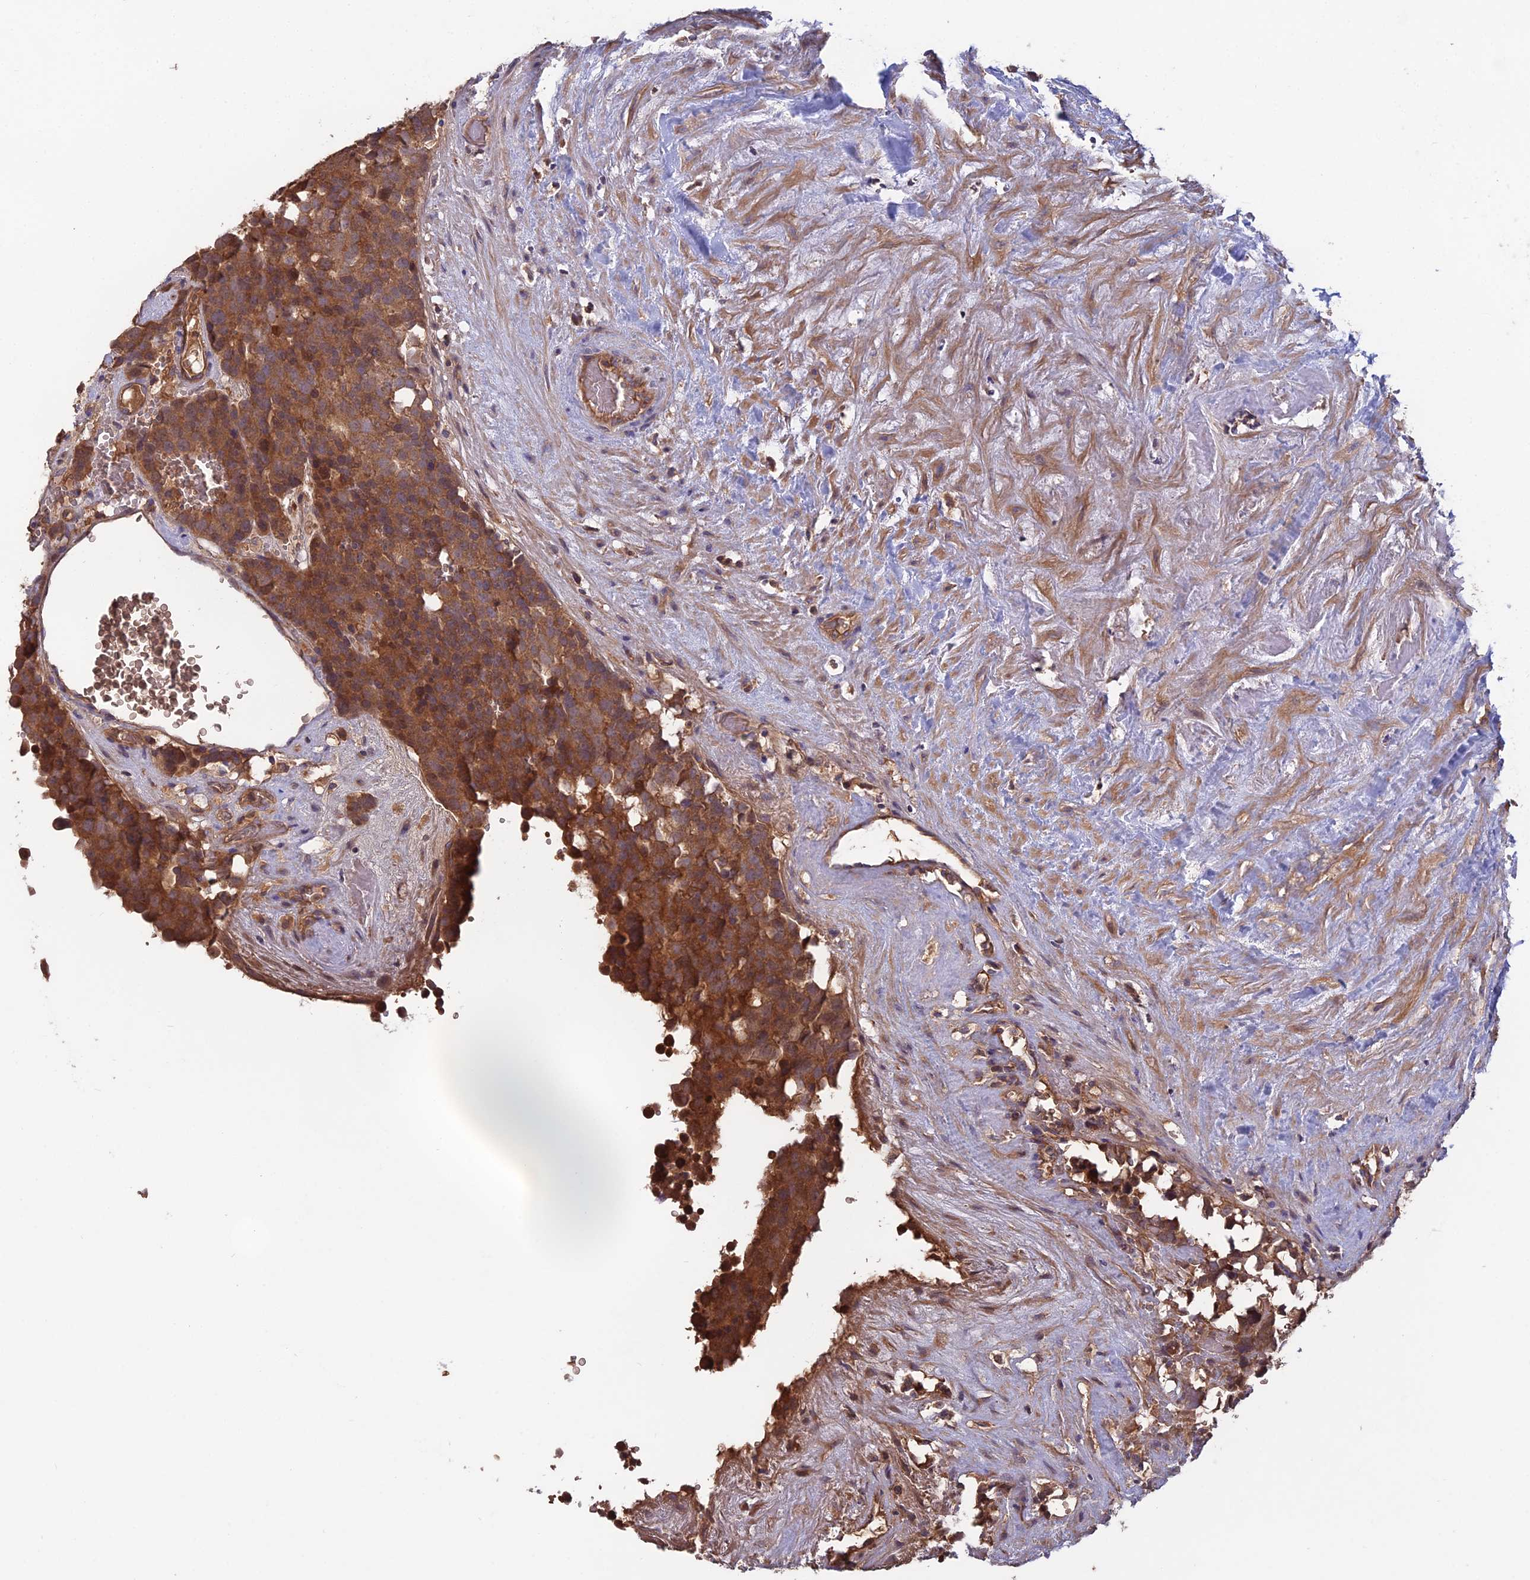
{"staining": {"intensity": "moderate", "quantity": ">75%", "location": "cytoplasmic/membranous"}, "tissue": "testis cancer", "cell_type": "Tumor cells", "image_type": "cancer", "snomed": [{"axis": "morphology", "description": "Seminoma, NOS"}, {"axis": "topography", "description": "Testis"}], "caption": "Human testis cancer stained with a brown dye exhibits moderate cytoplasmic/membranous positive staining in about >75% of tumor cells.", "gene": "GALR2", "patient": {"sex": "male", "age": 71}}